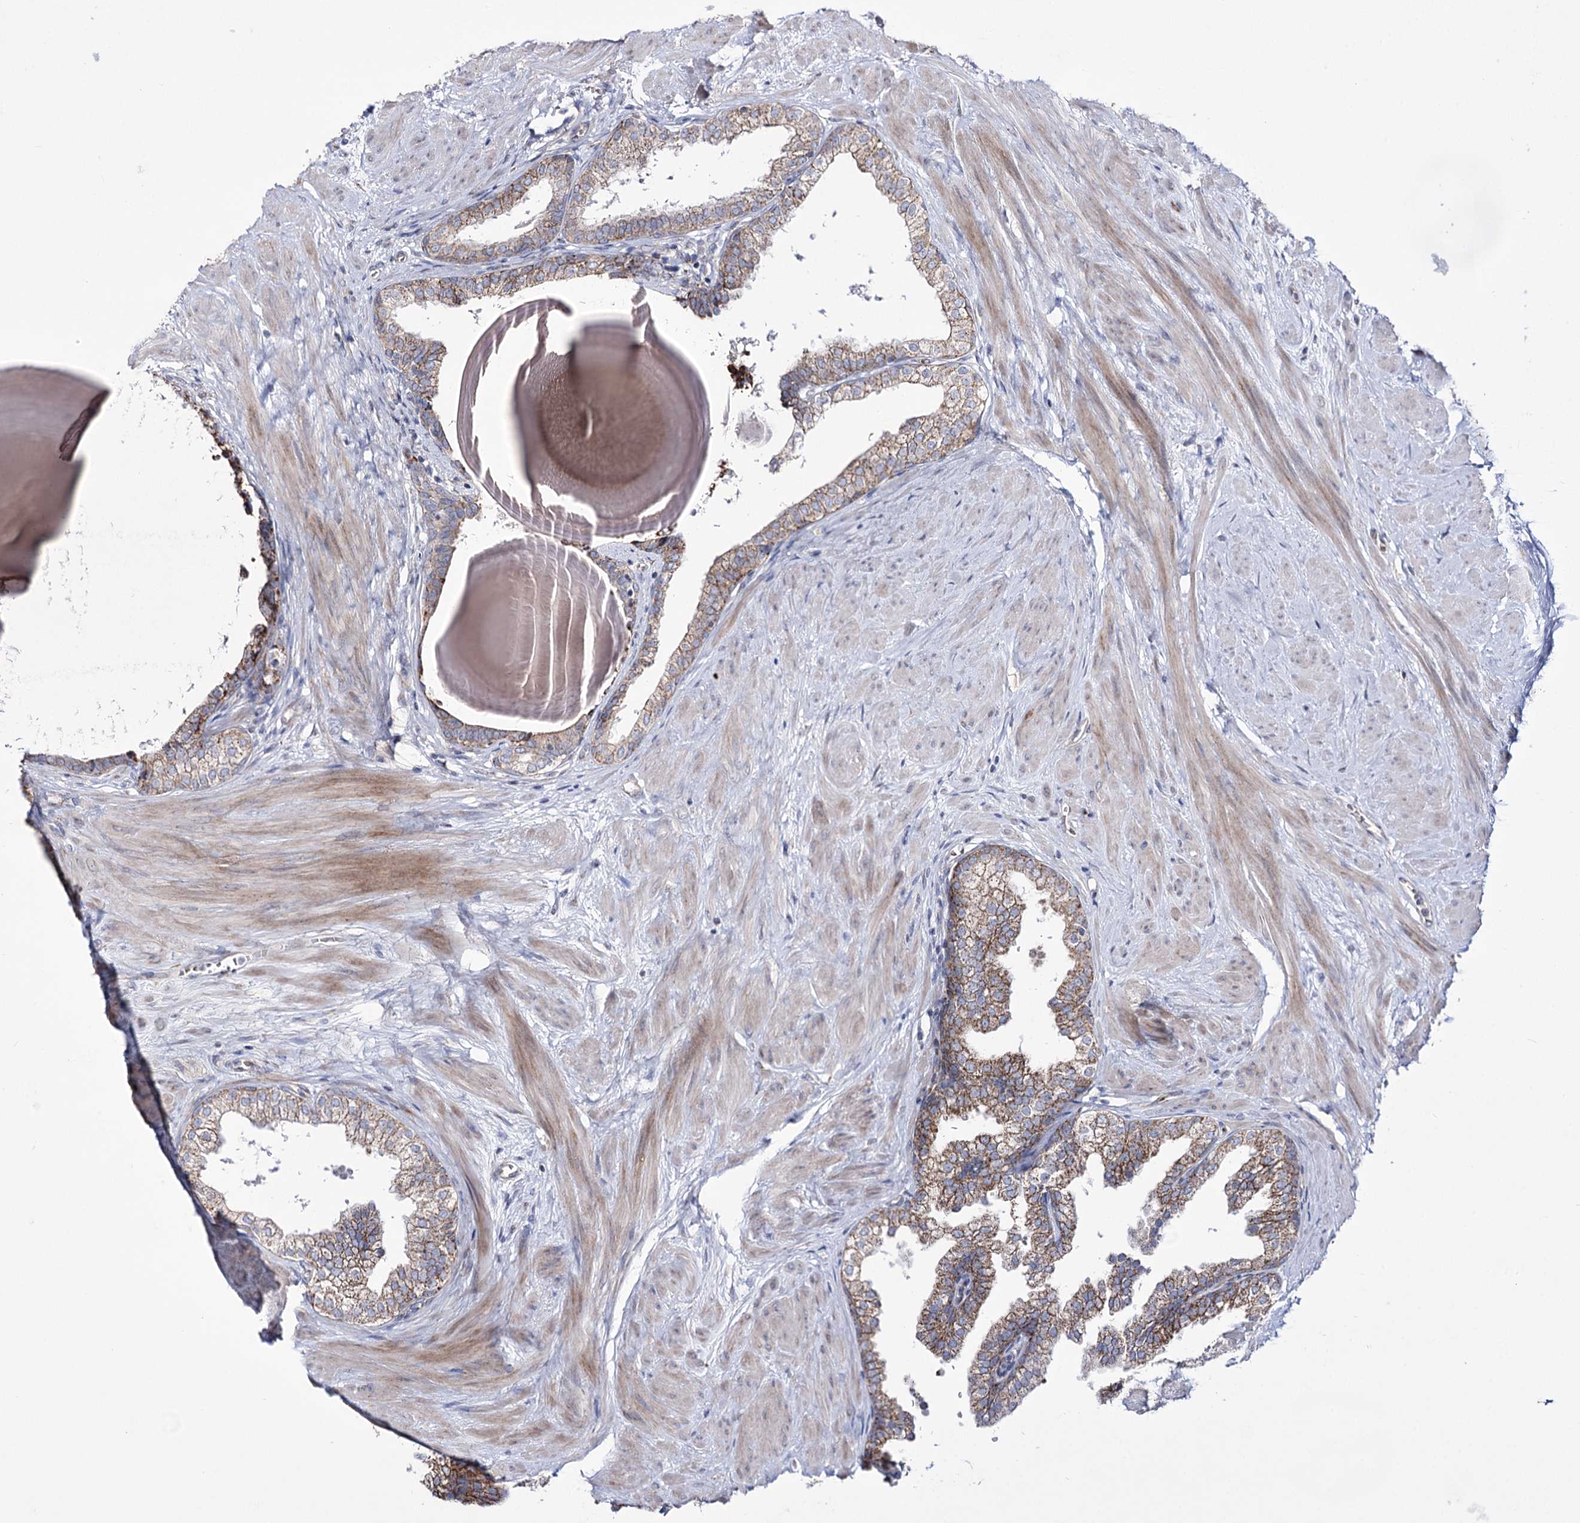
{"staining": {"intensity": "moderate", "quantity": "25%-75%", "location": "cytoplasmic/membranous"}, "tissue": "prostate", "cell_type": "Glandular cells", "image_type": "normal", "snomed": [{"axis": "morphology", "description": "Normal tissue, NOS"}, {"axis": "topography", "description": "Prostate"}], "caption": "Prostate stained with immunohistochemistry shows moderate cytoplasmic/membranous staining in approximately 25%-75% of glandular cells.", "gene": "OSBPL5", "patient": {"sex": "male", "age": 48}}